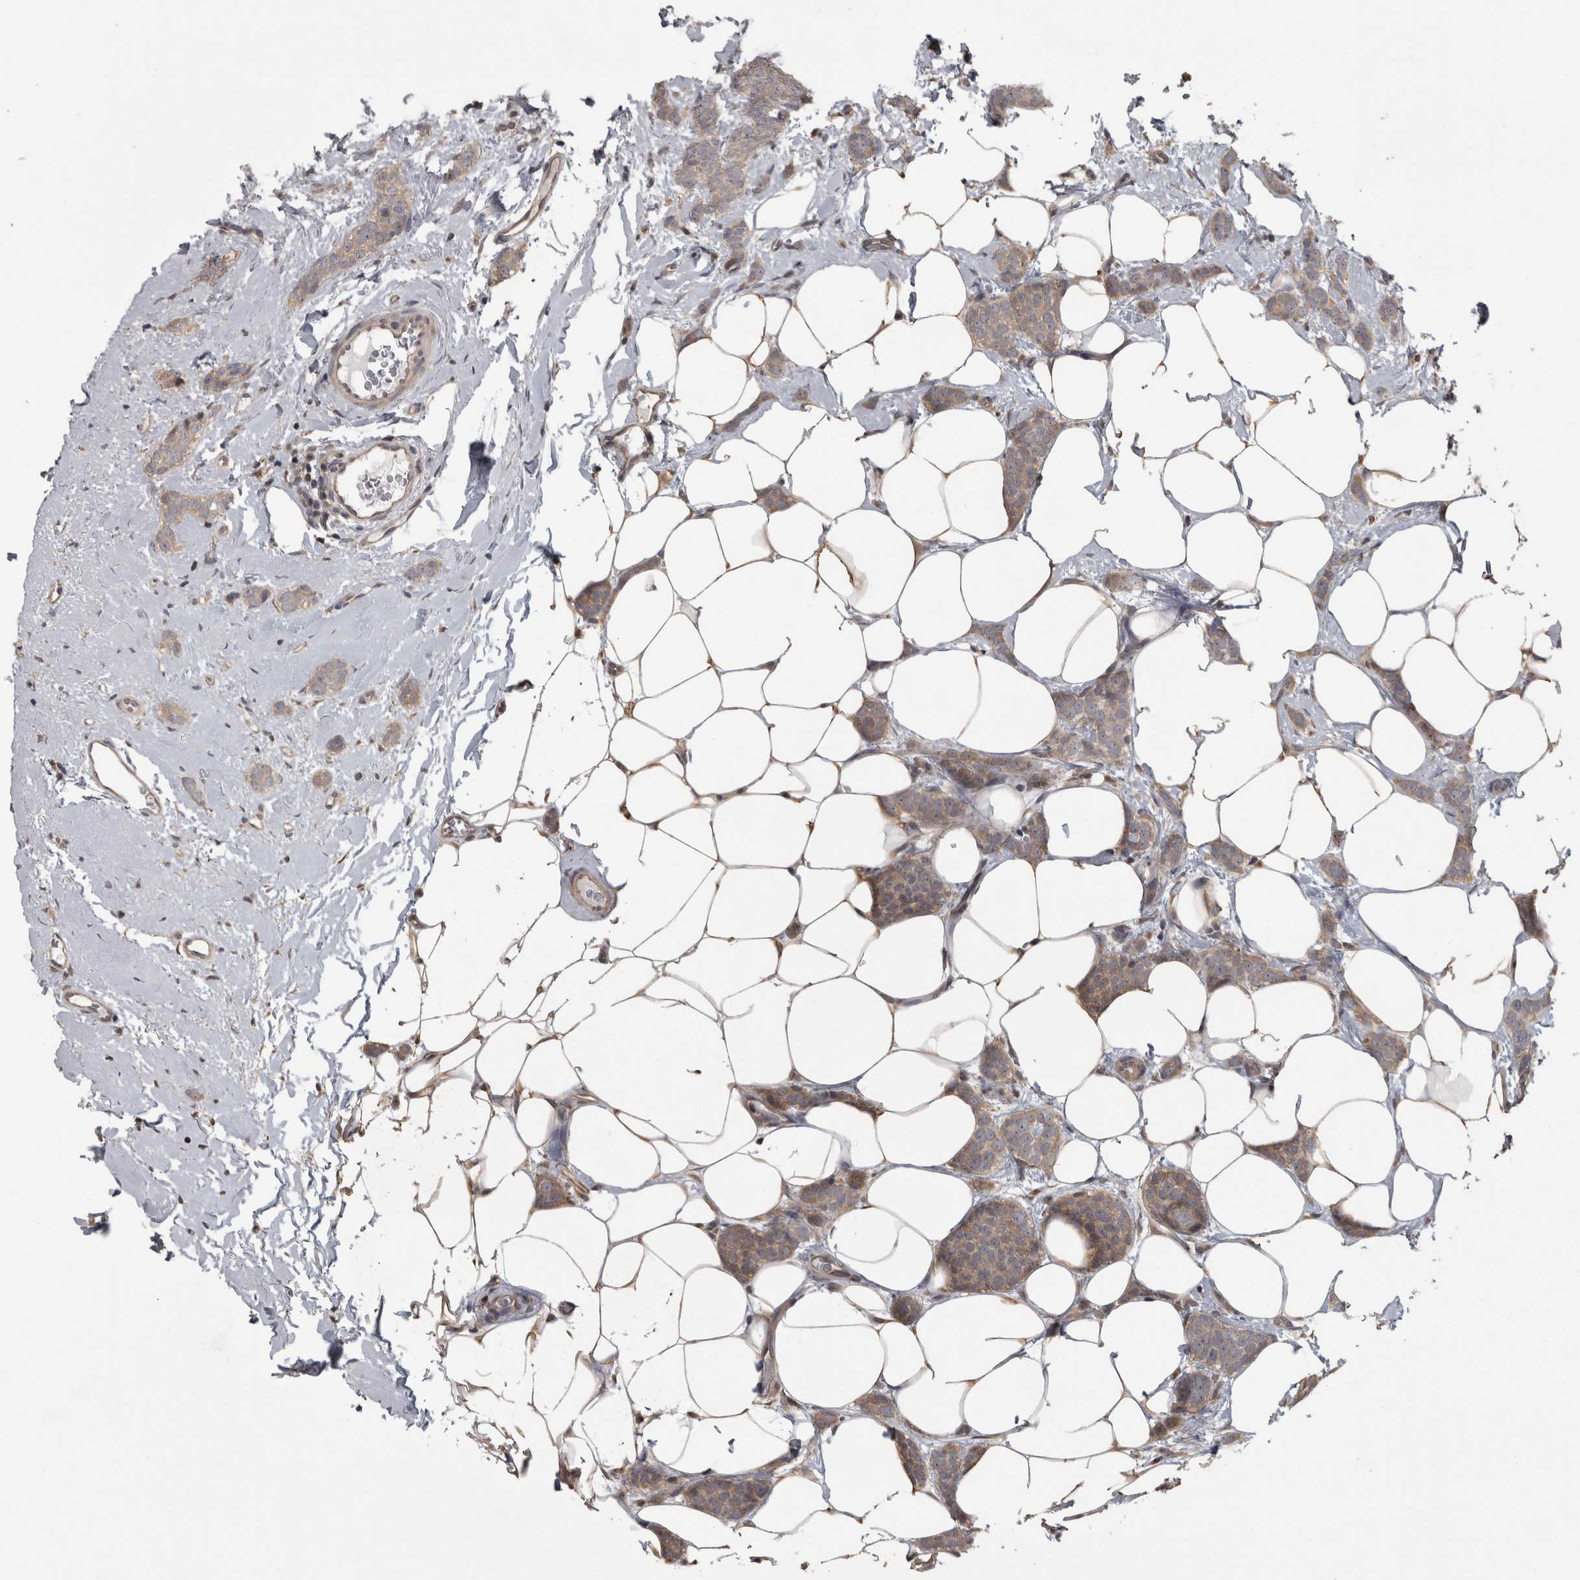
{"staining": {"intensity": "weak", "quantity": ">75%", "location": "cytoplasmic/membranous"}, "tissue": "breast cancer", "cell_type": "Tumor cells", "image_type": "cancer", "snomed": [{"axis": "morphology", "description": "Lobular carcinoma"}, {"axis": "topography", "description": "Skin"}, {"axis": "topography", "description": "Breast"}], "caption": "A high-resolution photomicrograph shows IHC staining of breast lobular carcinoma, which demonstrates weak cytoplasmic/membranous staining in about >75% of tumor cells. The staining was performed using DAB (3,3'-diaminobenzidine) to visualize the protein expression in brown, while the nuclei were stained in blue with hematoxylin (Magnification: 20x).", "gene": "RAB29", "patient": {"sex": "female", "age": 46}}